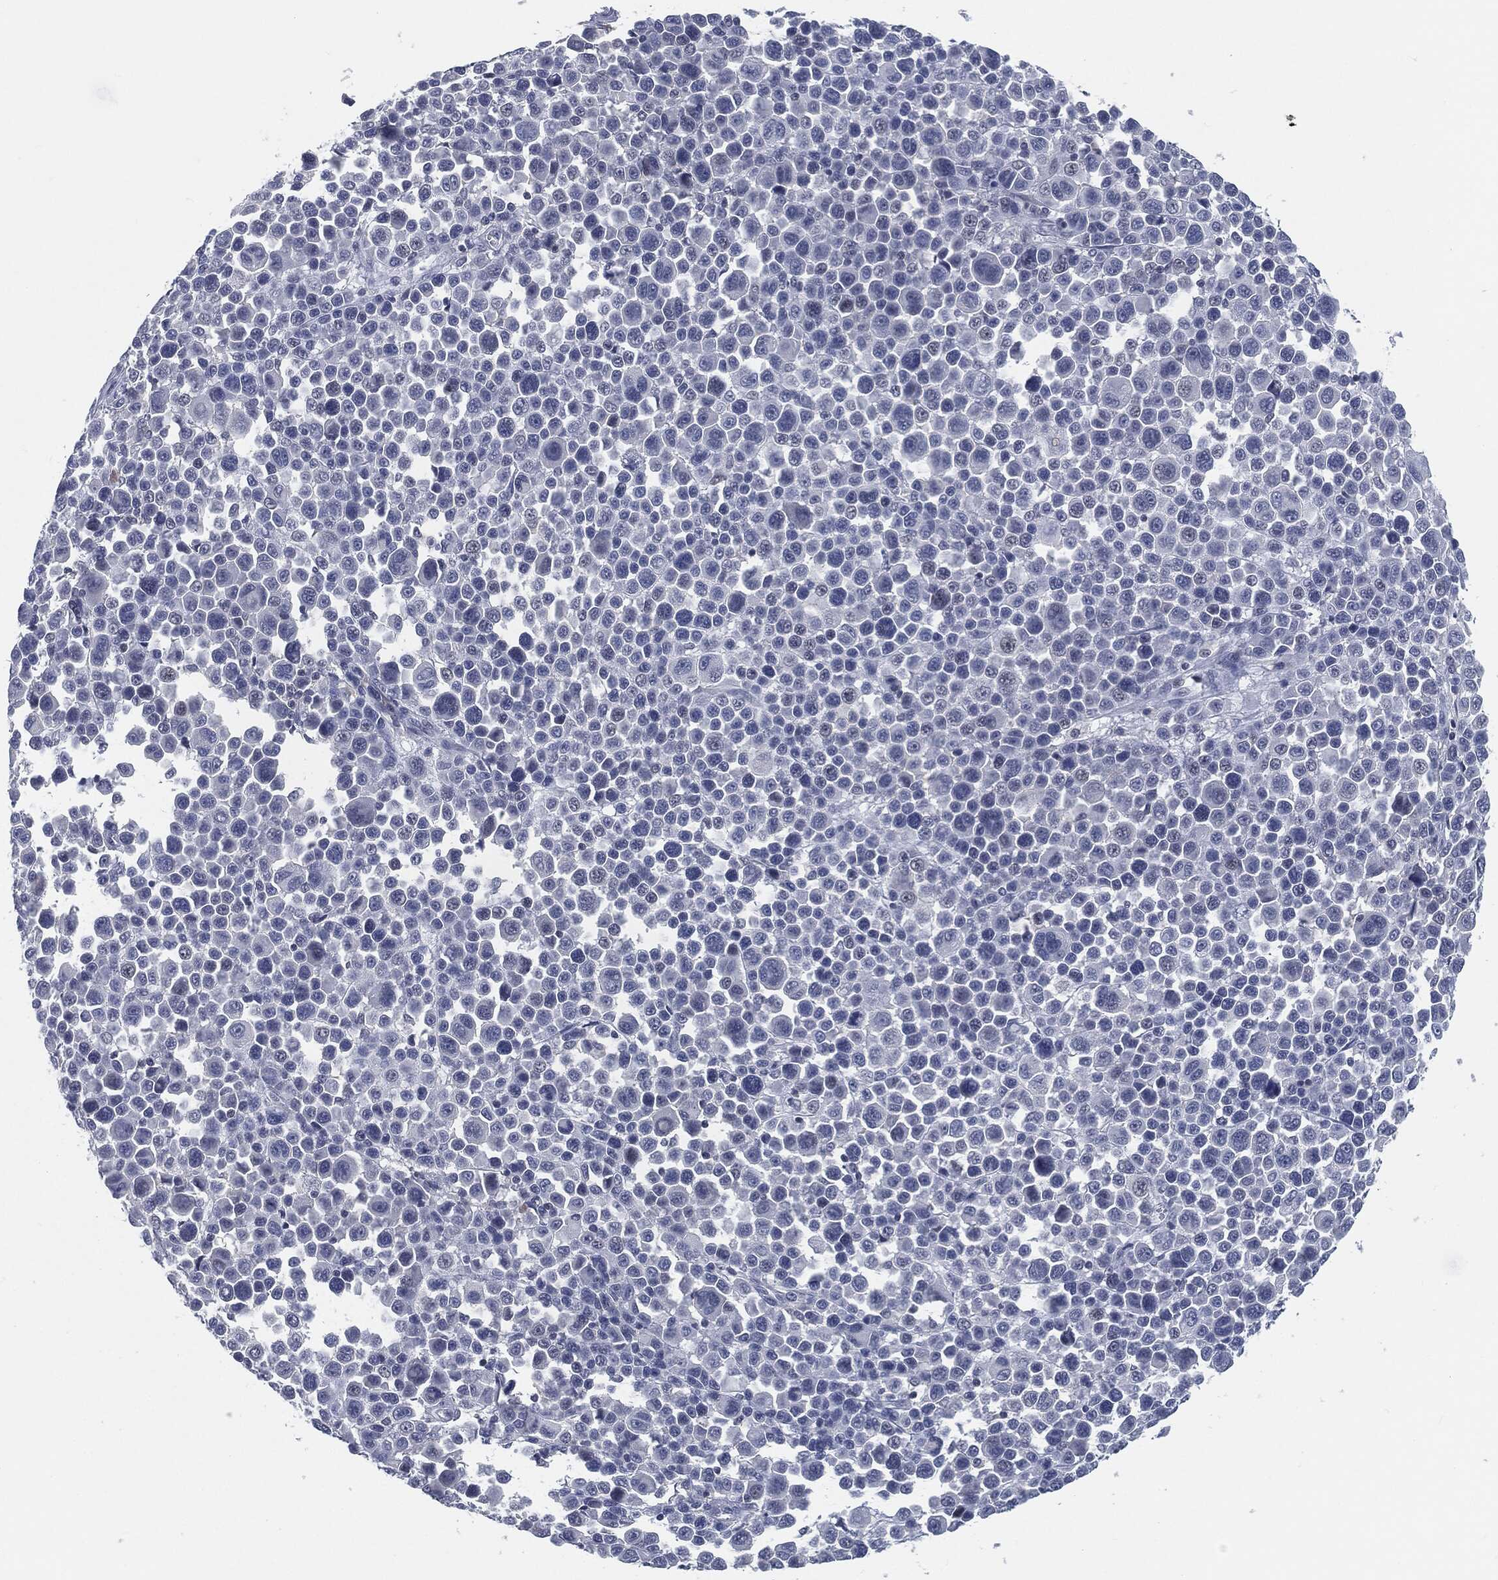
{"staining": {"intensity": "negative", "quantity": "none", "location": "none"}, "tissue": "melanoma", "cell_type": "Tumor cells", "image_type": "cancer", "snomed": [{"axis": "morphology", "description": "Malignant melanoma, NOS"}, {"axis": "topography", "description": "Skin"}], "caption": "Immunohistochemistry photomicrograph of human malignant melanoma stained for a protein (brown), which reveals no positivity in tumor cells.", "gene": "PROM1", "patient": {"sex": "female", "age": 57}}